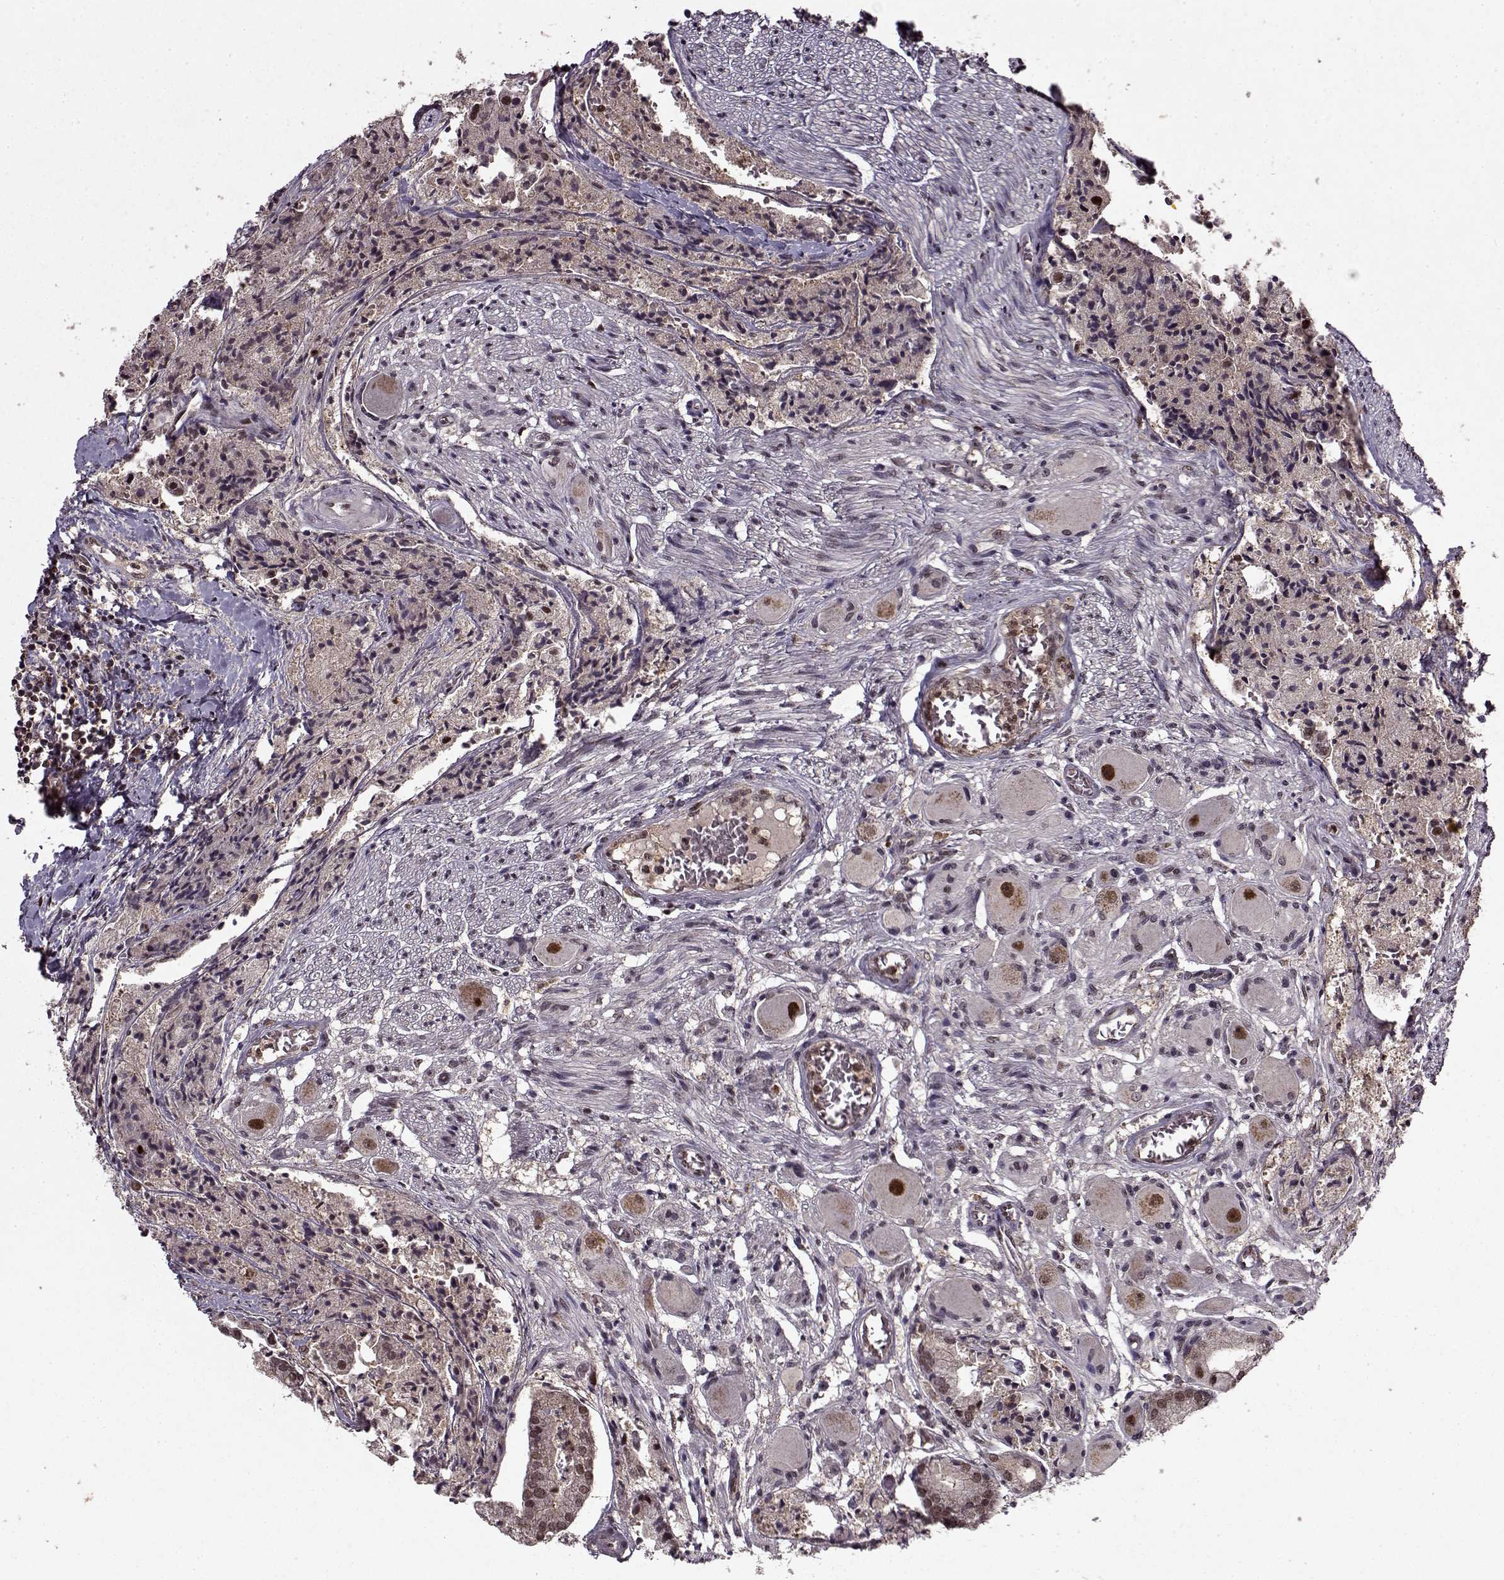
{"staining": {"intensity": "moderate", "quantity": ">75%", "location": "cytoplasmic/membranous,nuclear"}, "tissue": "prostate cancer", "cell_type": "Tumor cells", "image_type": "cancer", "snomed": [{"axis": "morphology", "description": "Adenocarcinoma, NOS"}, {"axis": "topography", "description": "Prostate and seminal vesicle, NOS"}, {"axis": "topography", "description": "Prostate"}], "caption": "High-magnification brightfield microscopy of prostate cancer stained with DAB (3,3'-diaminobenzidine) (brown) and counterstained with hematoxylin (blue). tumor cells exhibit moderate cytoplasmic/membranous and nuclear positivity is present in approximately>75% of cells.", "gene": "PSMA7", "patient": {"sex": "male", "age": 44}}